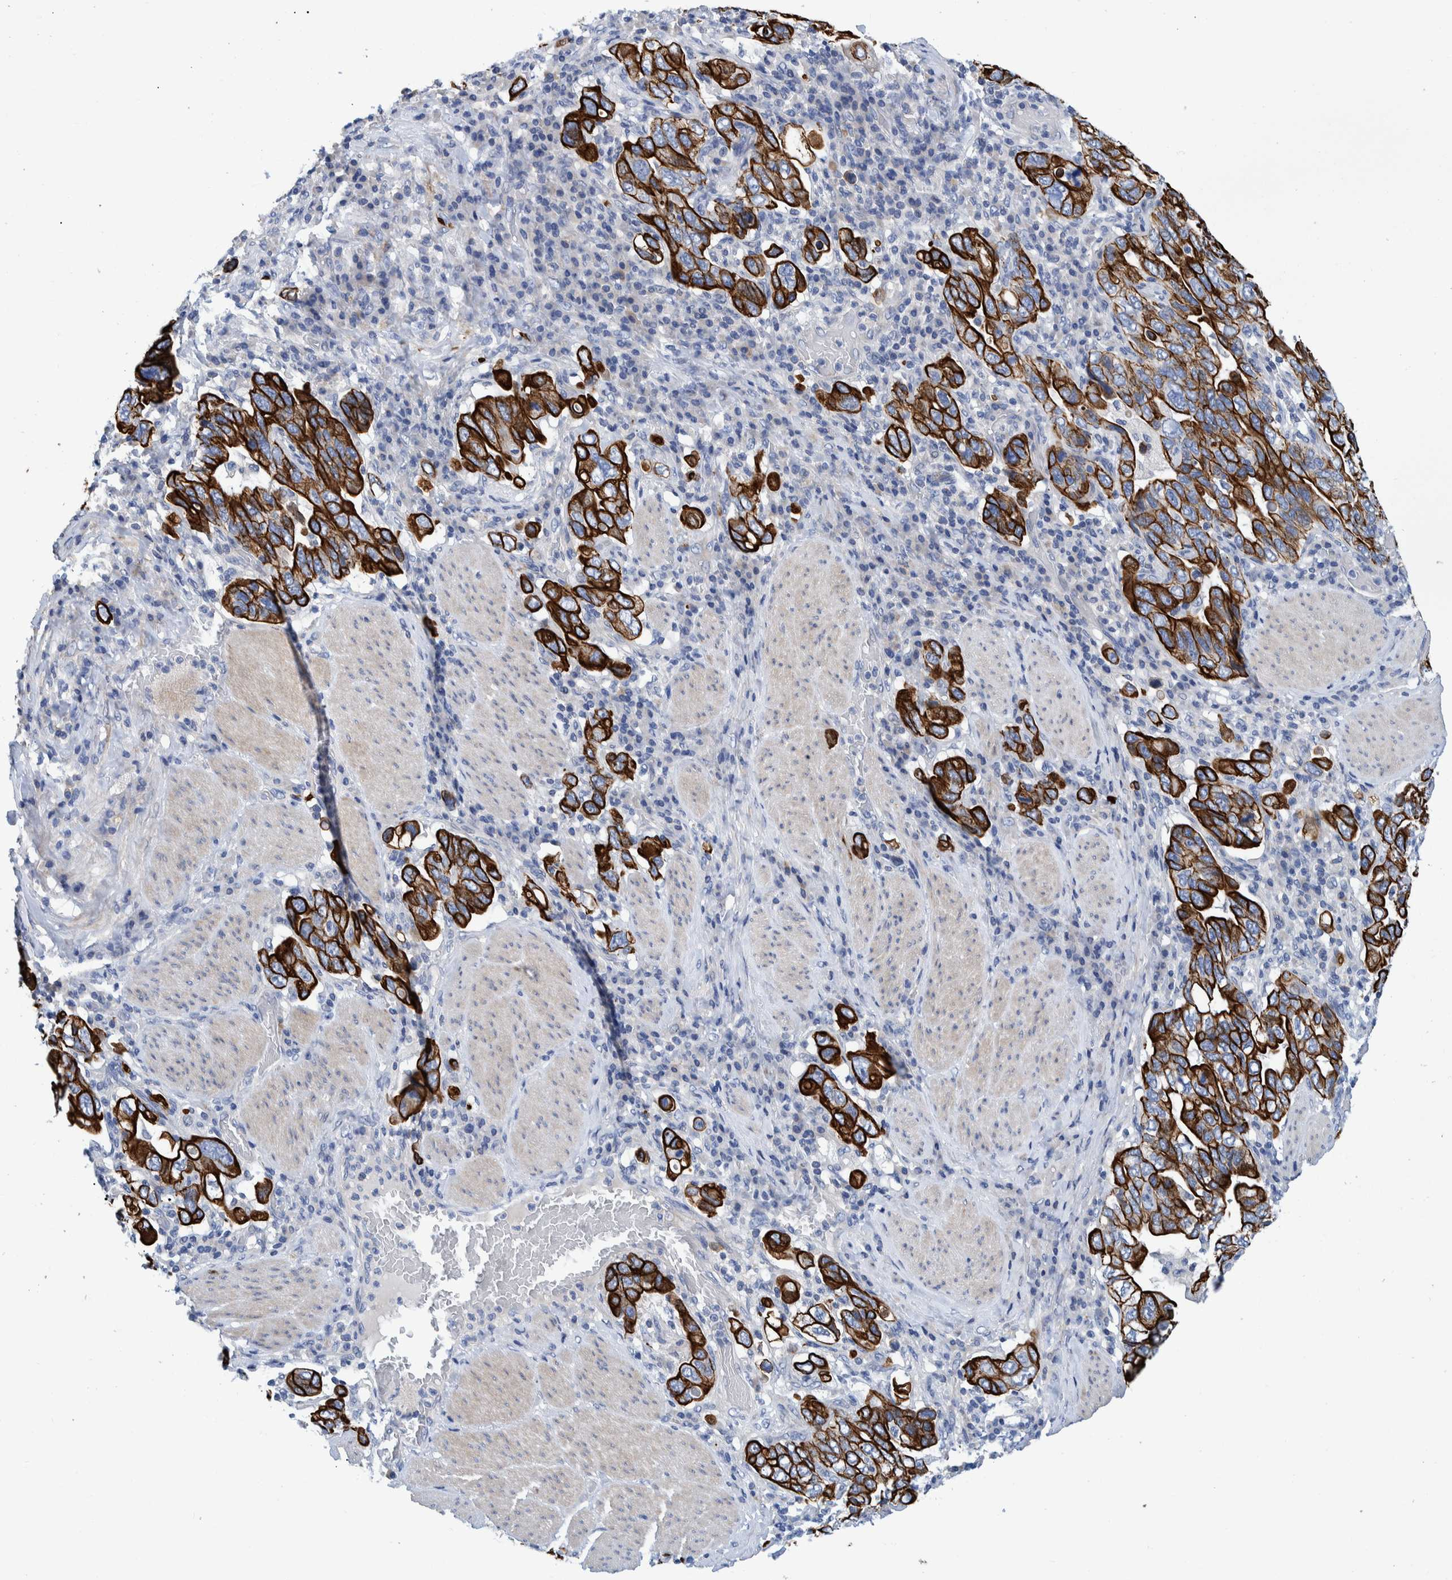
{"staining": {"intensity": "strong", "quantity": ">75%", "location": "cytoplasmic/membranous"}, "tissue": "stomach cancer", "cell_type": "Tumor cells", "image_type": "cancer", "snomed": [{"axis": "morphology", "description": "Adenocarcinoma, NOS"}, {"axis": "topography", "description": "Stomach, upper"}], "caption": "Protein staining of adenocarcinoma (stomach) tissue demonstrates strong cytoplasmic/membranous expression in approximately >75% of tumor cells.", "gene": "MKS1", "patient": {"sex": "male", "age": 62}}